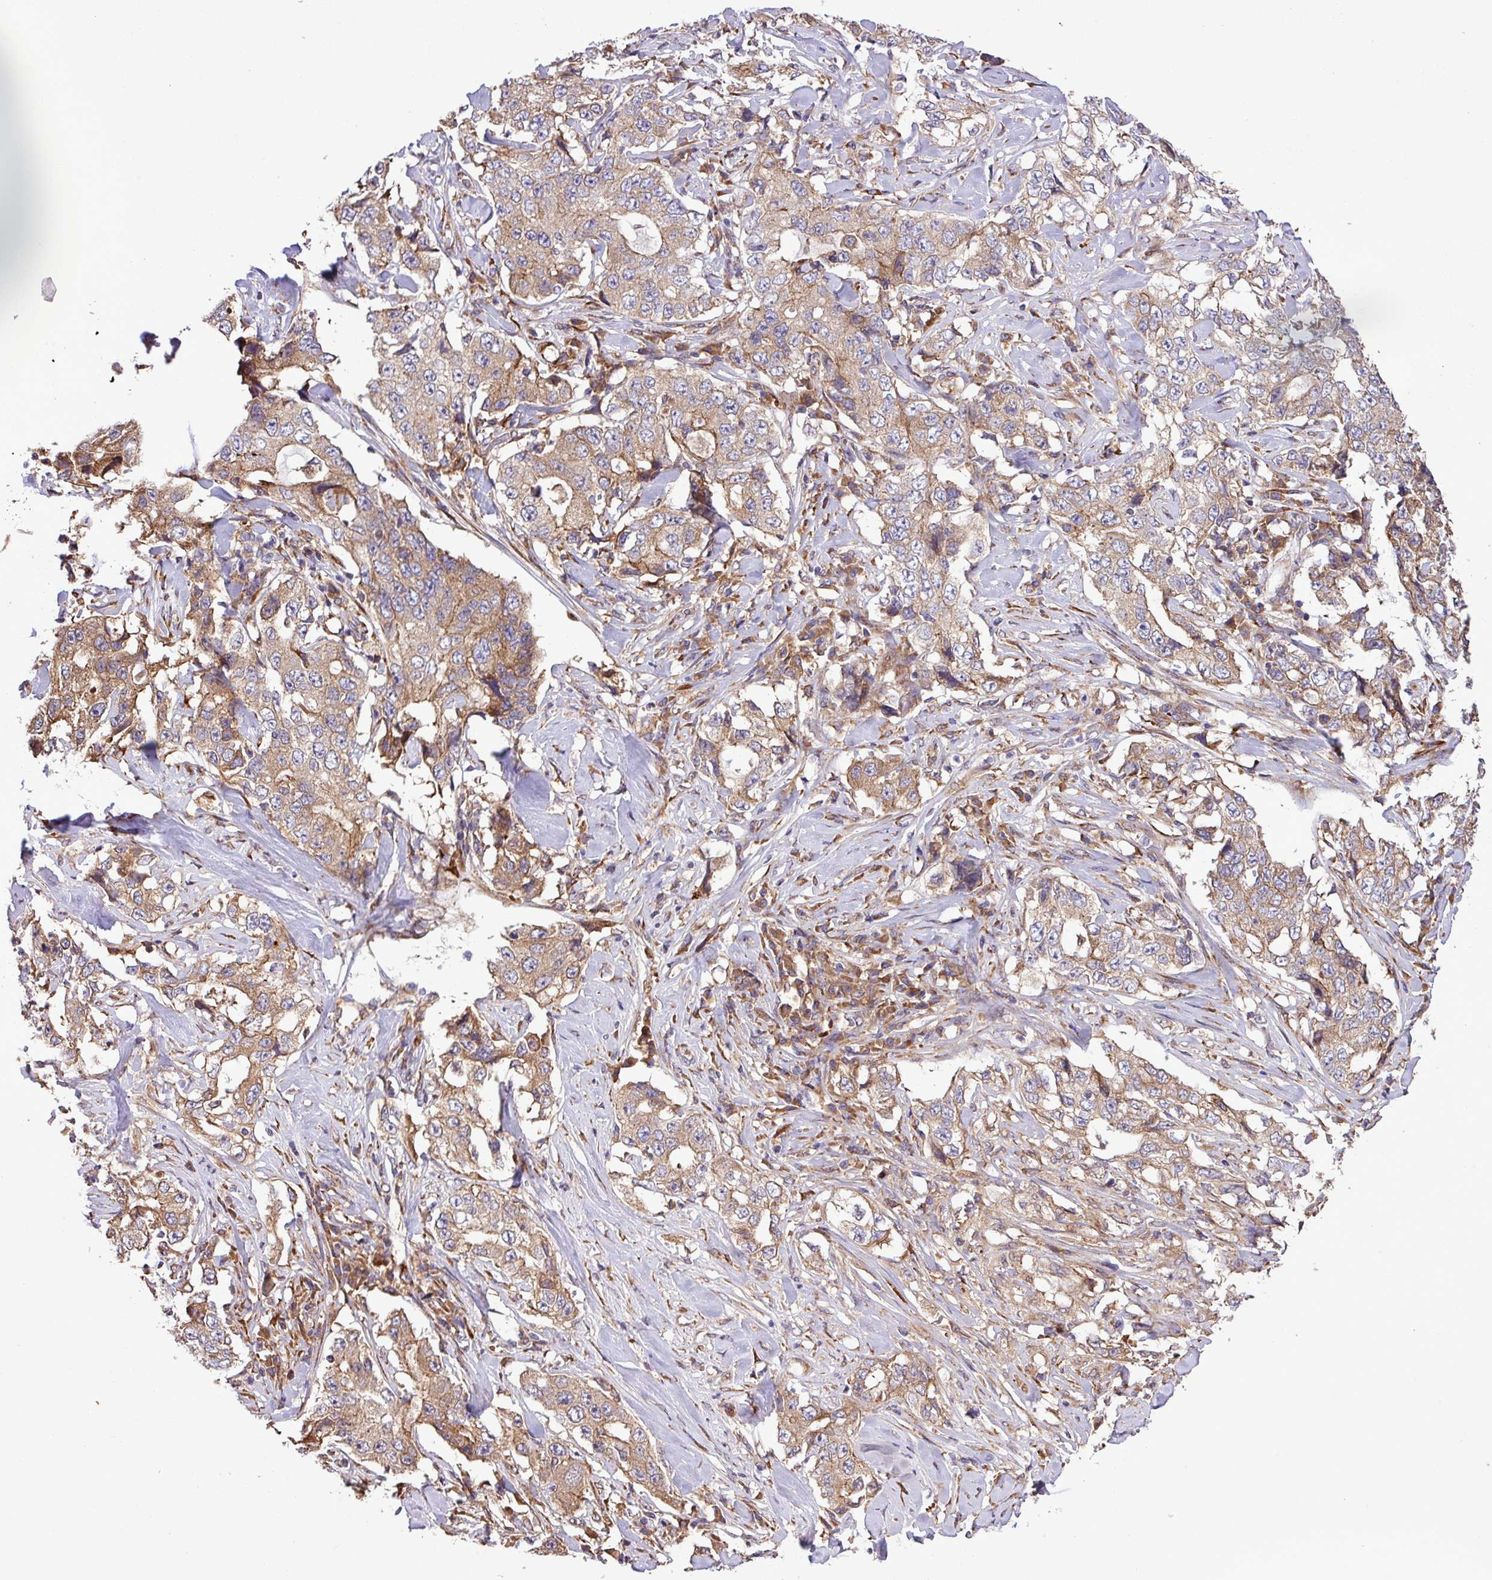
{"staining": {"intensity": "moderate", "quantity": ">75%", "location": "cytoplasmic/membranous"}, "tissue": "lung cancer", "cell_type": "Tumor cells", "image_type": "cancer", "snomed": [{"axis": "morphology", "description": "Adenocarcinoma, NOS"}, {"axis": "topography", "description": "Lung"}], "caption": "Lung cancer (adenocarcinoma) stained with immunohistochemistry demonstrates moderate cytoplasmic/membranous staining in about >75% of tumor cells.", "gene": "MEGF6", "patient": {"sex": "female", "age": 51}}